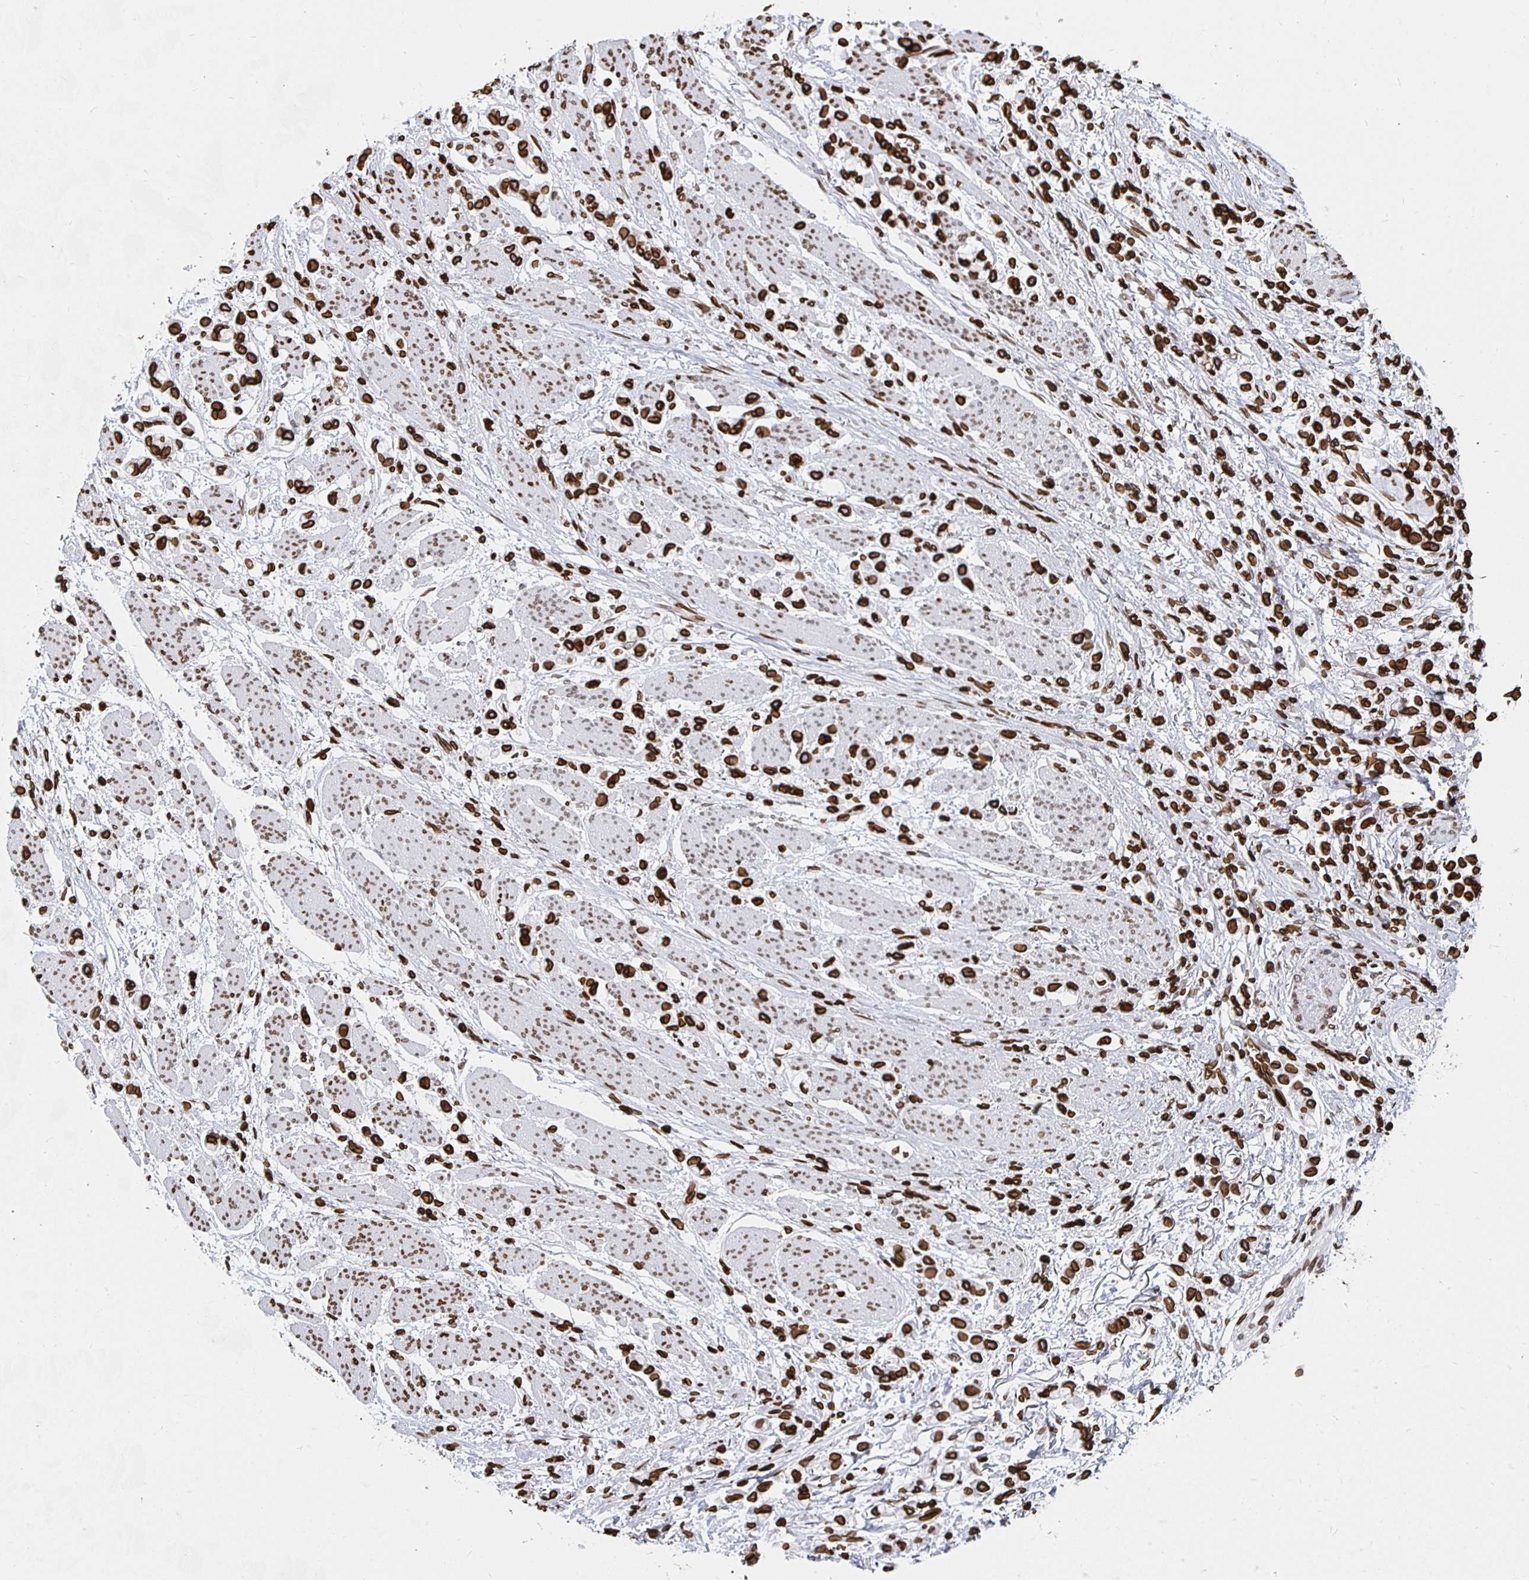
{"staining": {"intensity": "strong", "quantity": ">75%", "location": "cytoplasmic/membranous,nuclear"}, "tissue": "stomach cancer", "cell_type": "Tumor cells", "image_type": "cancer", "snomed": [{"axis": "morphology", "description": "Adenocarcinoma, NOS"}, {"axis": "topography", "description": "Stomach"}], "caption": "A brown stain labels strong cytoplasmic/membranous and nuclear positivity of a protein in human stomach adenocarcinoma tumor cells.", "gene": "LMNB1", "patient": {"sex": "female", "age": 81}}